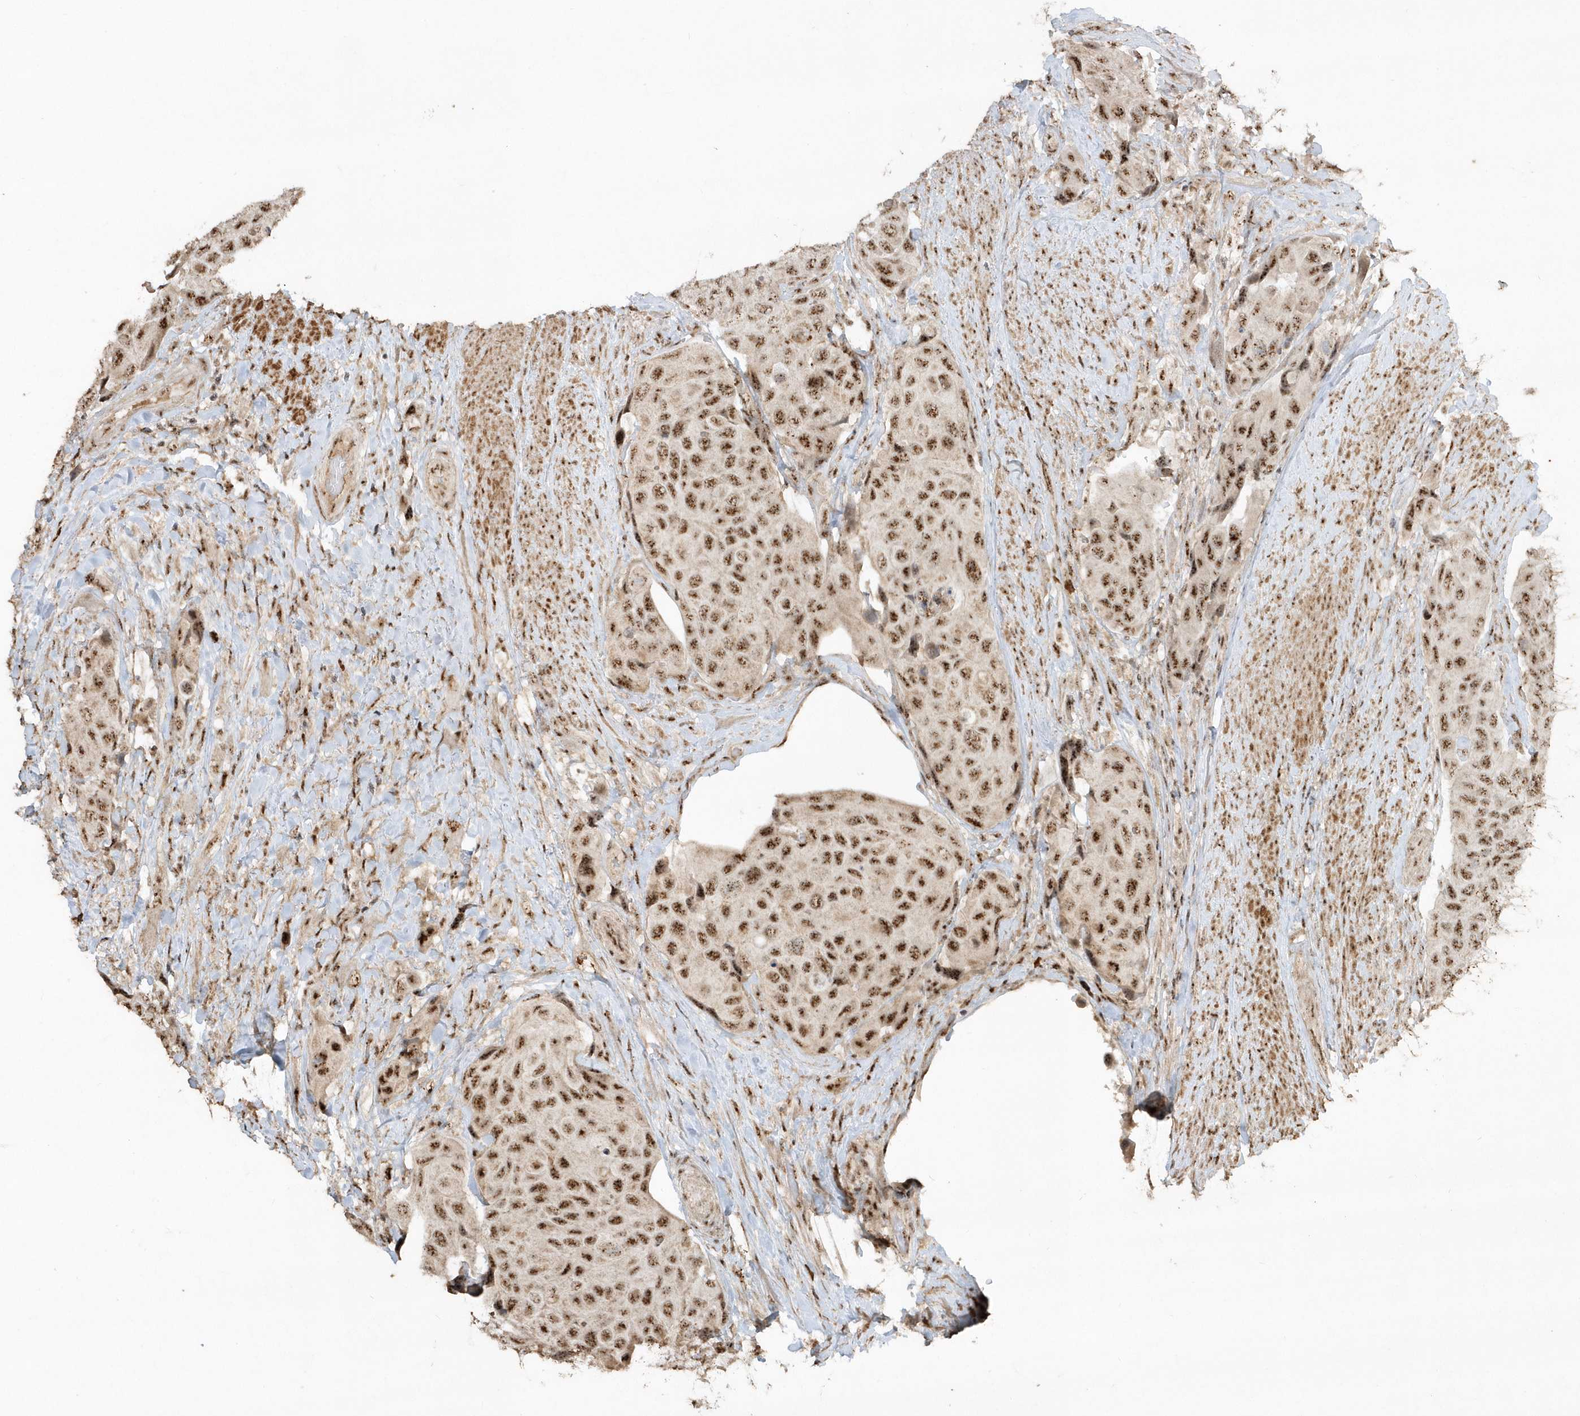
{"staining": {"intensity": "moderate", "quantity": ">75%", "location": "nuclear"}, "tissue": "urothelial cancer", "cell_type": "Tumor cells", "image_type": "cancer", "snomed": [{"axis": "morphology", "description": "Urothelial carcinoma, High grade"}, {"axis": "topography", "description": "Urinary bladder"}], "caption": "Immunohistochemical staining of high-grade urothelial carcinoma demonstrates moderate nuclear protein expression in approximately >75% of tumor cells.", "gene": "POLR3B", "patient": {"sex": "male", "age": 74}}